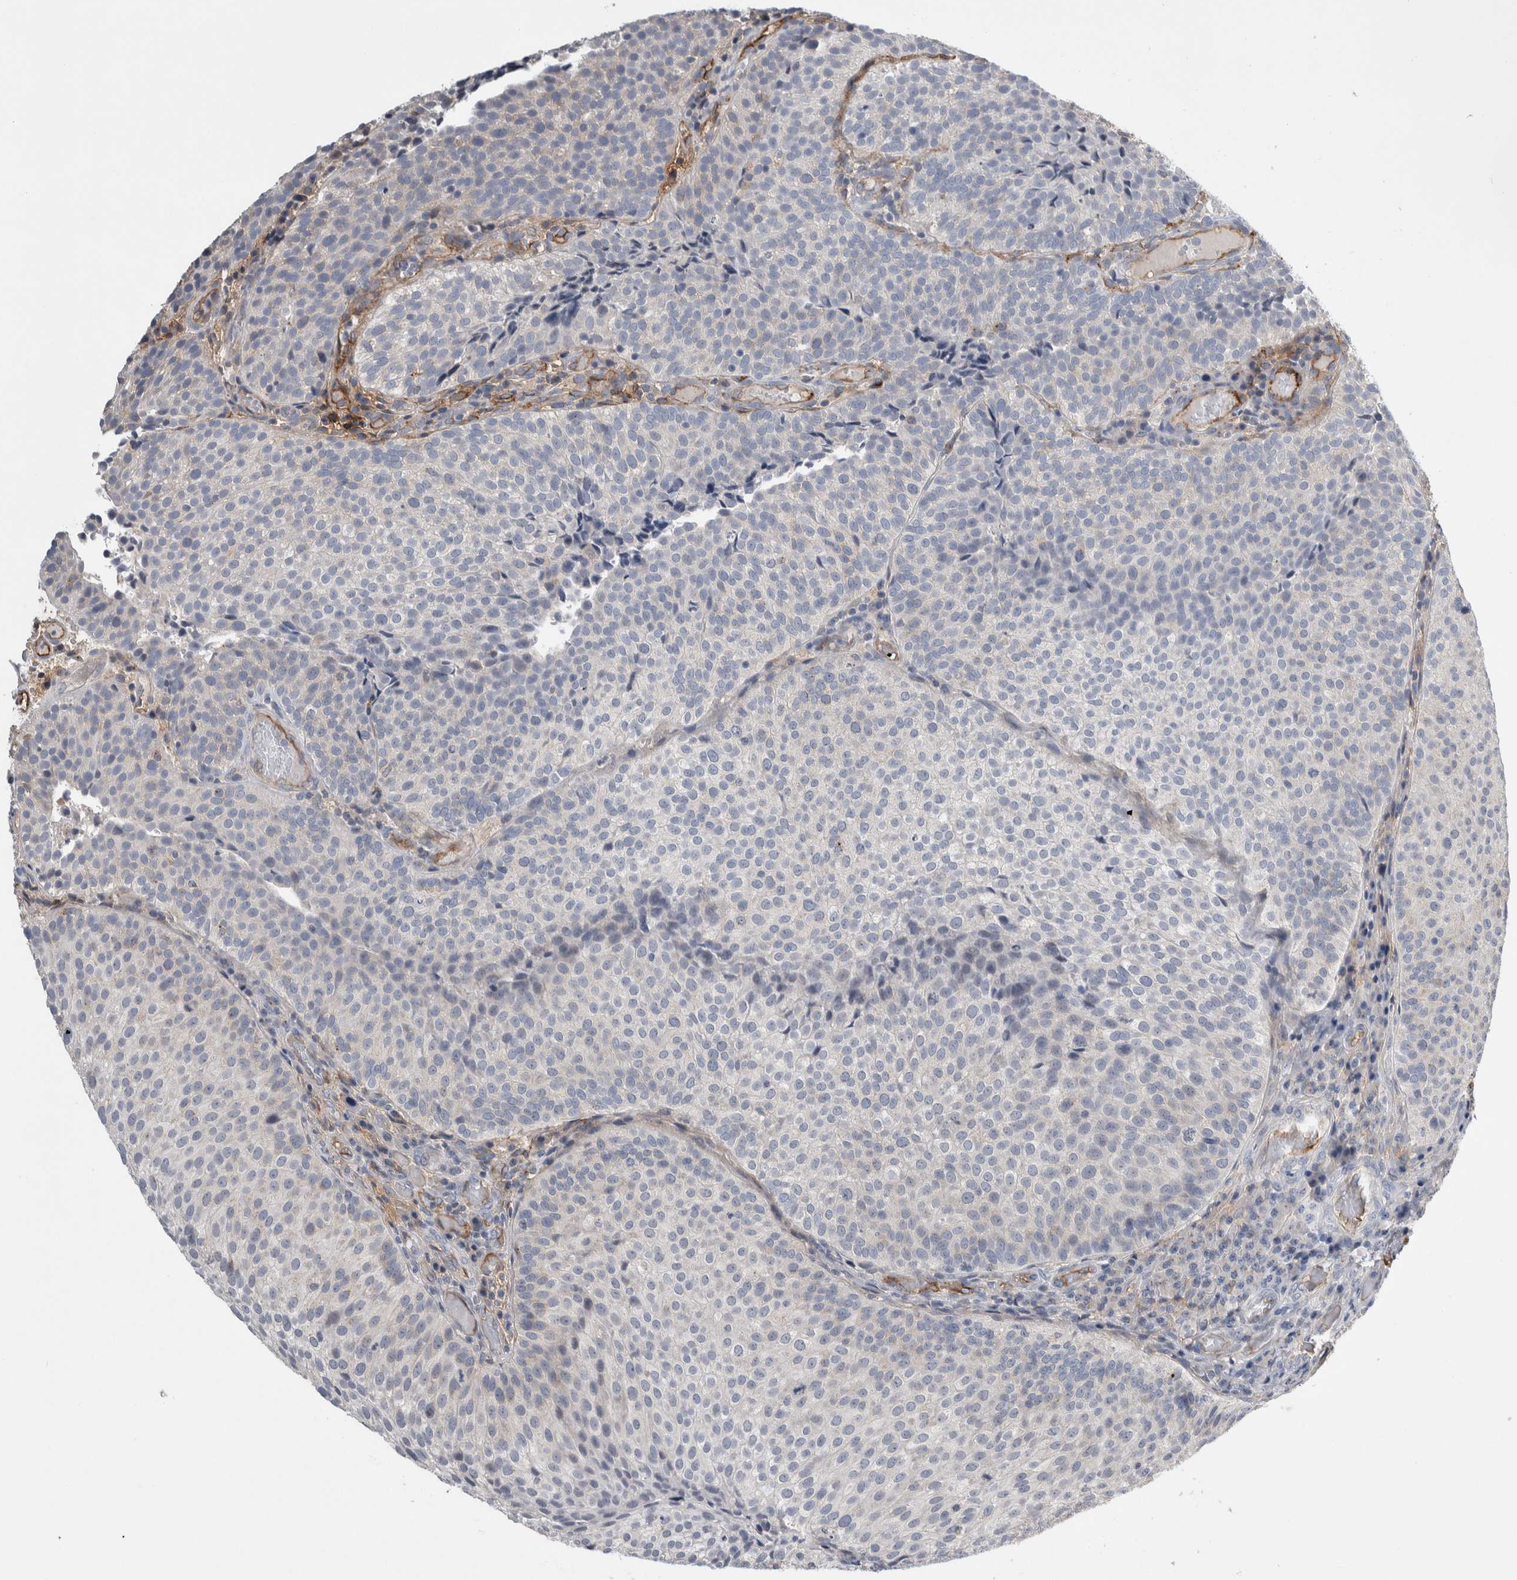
{"staining": {"intensity": "negative", "quantity": "none", "location": "none"}, "tissue": "urothelial cancer", "cell_type": "Tumor cells", "image_type": "cancer", "snomed": [{"axis": "morphology", "description": "Urothelial carcinoma, Low grade"}, {"axis": "topography", "description": "Urinary bladder"}], "caption": "Human urothelial cancer stained for a protein using IHC demonstrates no staining in tumor cells.", "gene": "CEP131", "patient": {"sex": "male", "age": 86}}